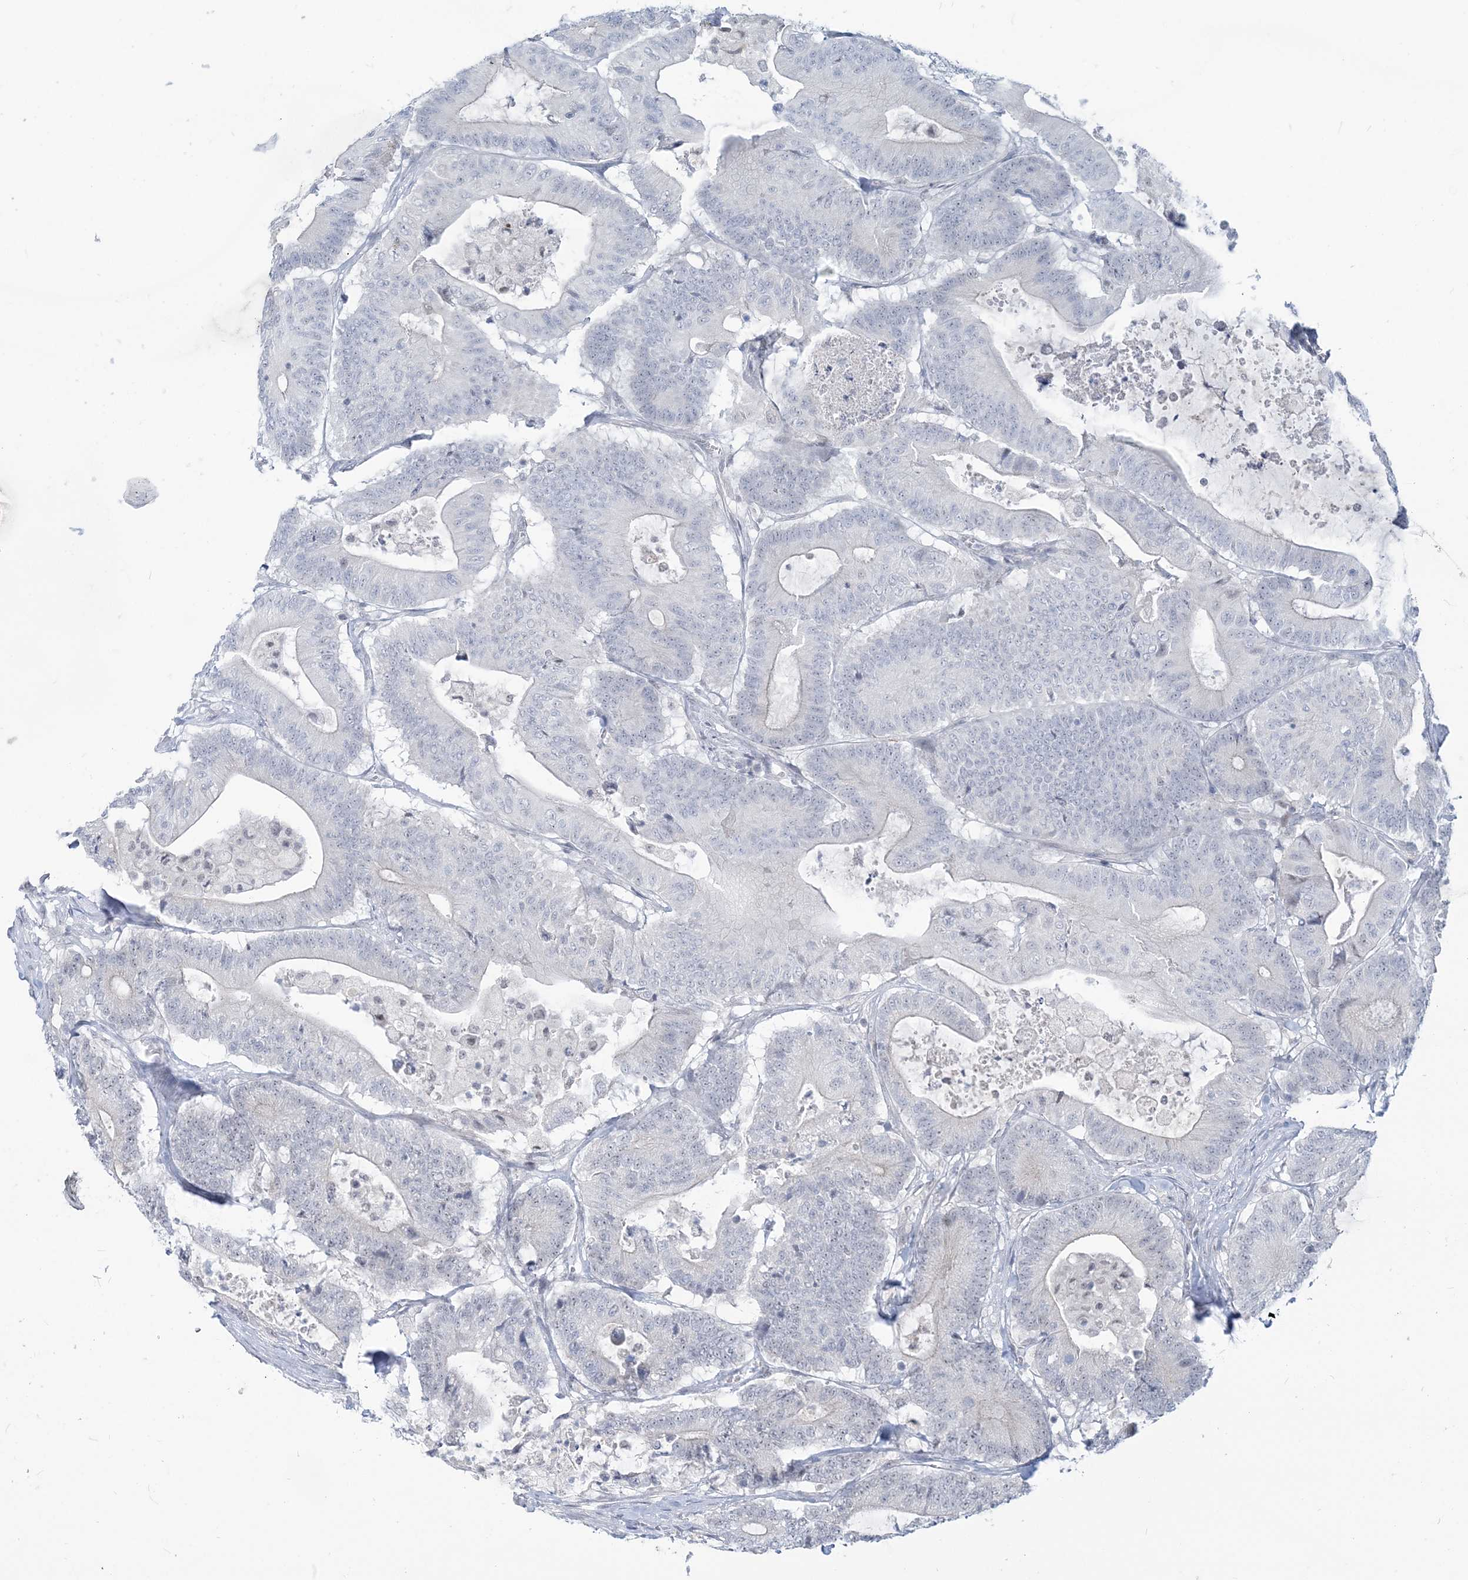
{"staining": {"intensity": "negative", "quantity": "none", "location": "none"}, "tissue": "colorectal cancer", "cell_type": "Tumor cells", "image_type": "cancer", "snomed": [{"axis": "morphology", "description": "Adenocarcinoma, NOS"}, {"axis": "topography", "description": "Colon"}], "caption": "Tumor cells show no significant positivity in colorectal cancer.", "gene": "SDAD1", "patient": {"sex": "female", "age": 84}}